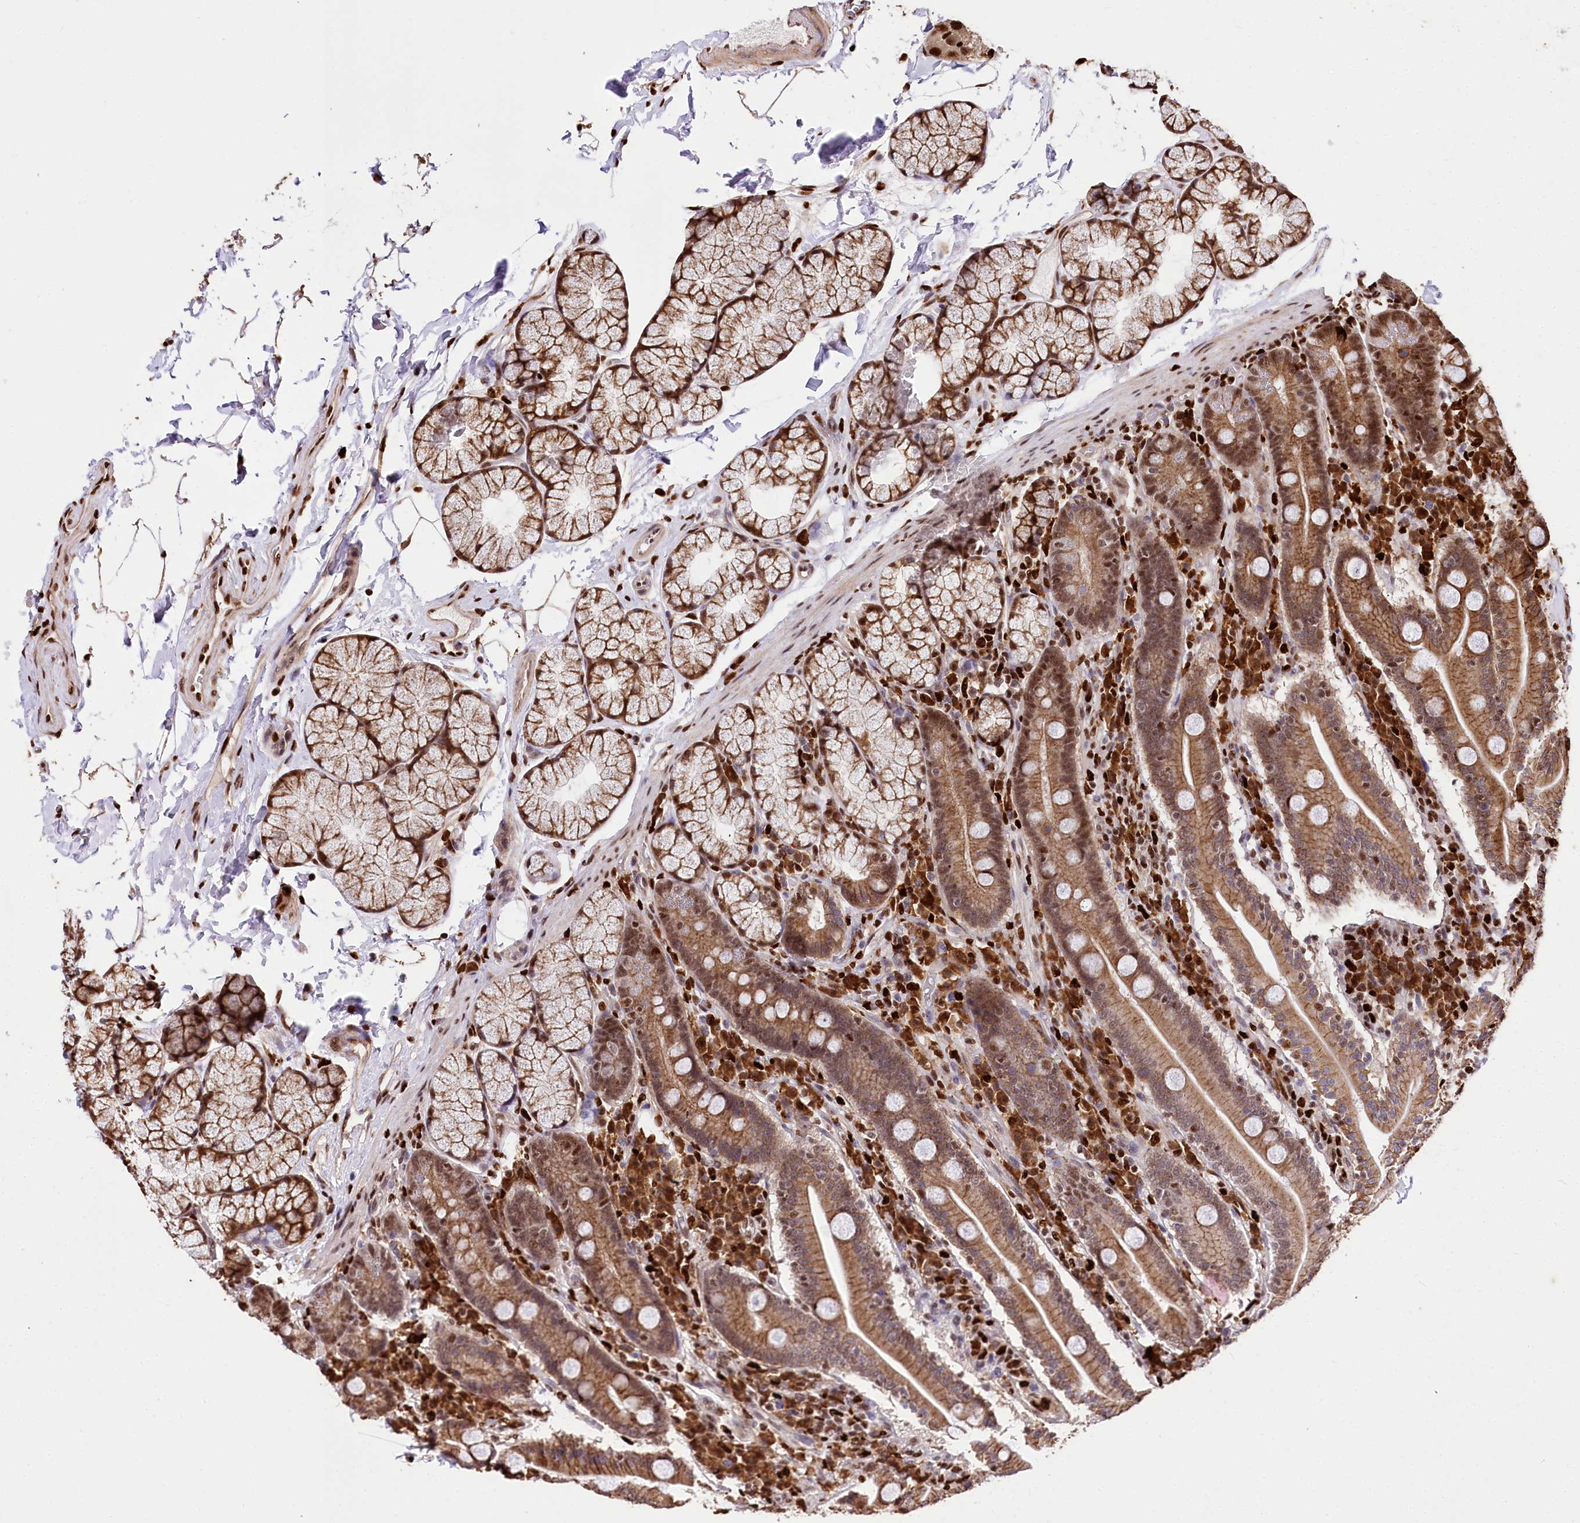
{"staining": {"intensity": "moderate", "quantity": ">75%", "location": "cytoplasmic/membranous"}, "tissue": "duodenum", "cell_type": "Glandular cells", "image_type": "normal", "snomed": [{"axis": "morphology", "description": "Normal tissue, NOS"}, {"axis": "topography", "description": "Duodenum"}], "caption": "This is a photomicrograph of IHC staining of benign duodenum, which shows moderate expression in the cytoplasmic/membranous of glandular cells.", "gene": "FIGN", "patient": {"sex": "male", "age": 35}}